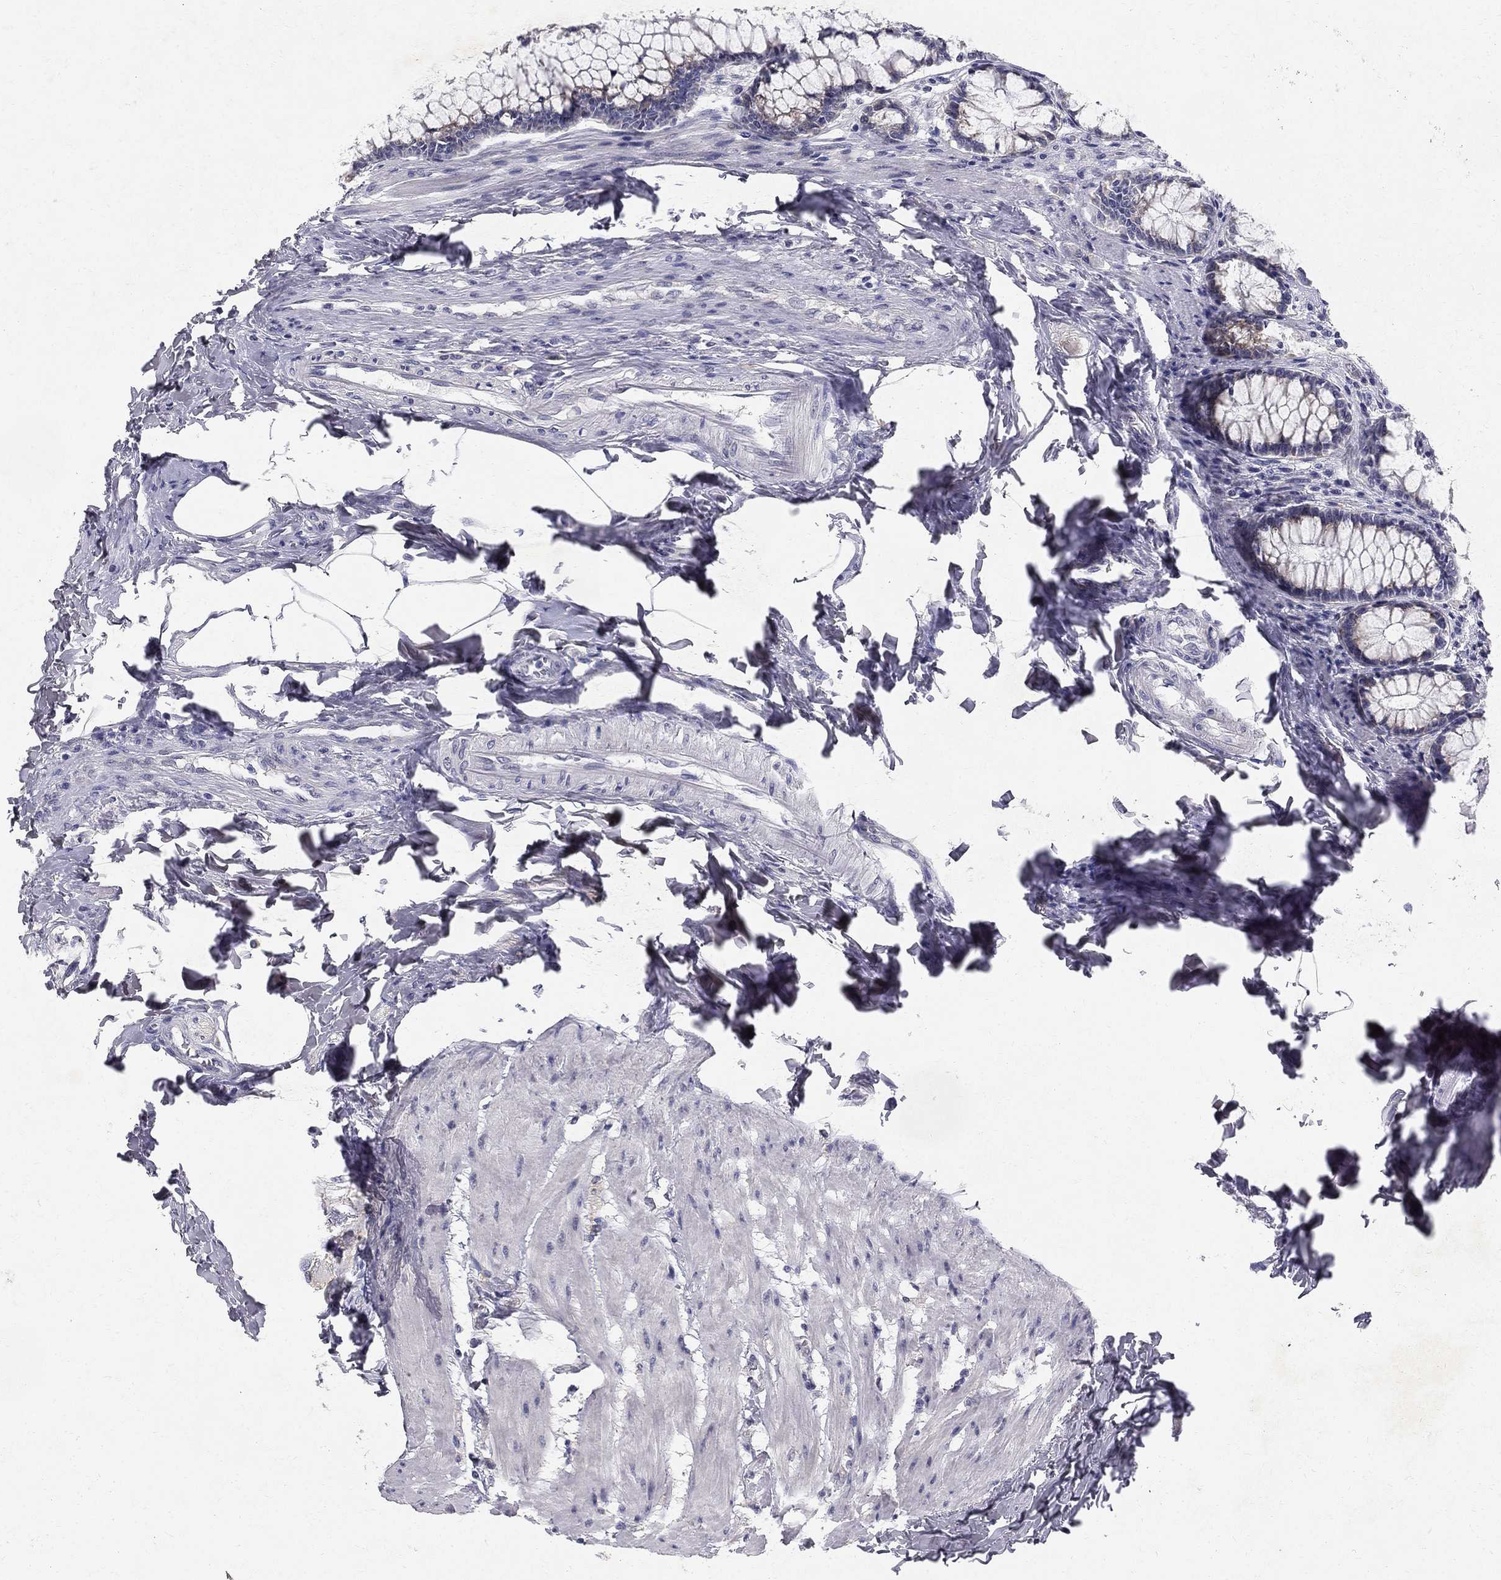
{"staining": {"intensity": "negative", "quantity": "none", "location": "none"}, "tissue": "colon", "cell_type": "Endothelial cells", "image_type": "normal", "snomed": [{"axis": "morphology", "description": "Normal tissue, NOS"}, {"axis": "topography", "description": "Colon"}], "caption": "Endothelial cells are negative for protein expression in benign human colon. Nuclei are stained in blue.", "gene": "CLIC6", "patient": {"sex": "female", "age": 65}}